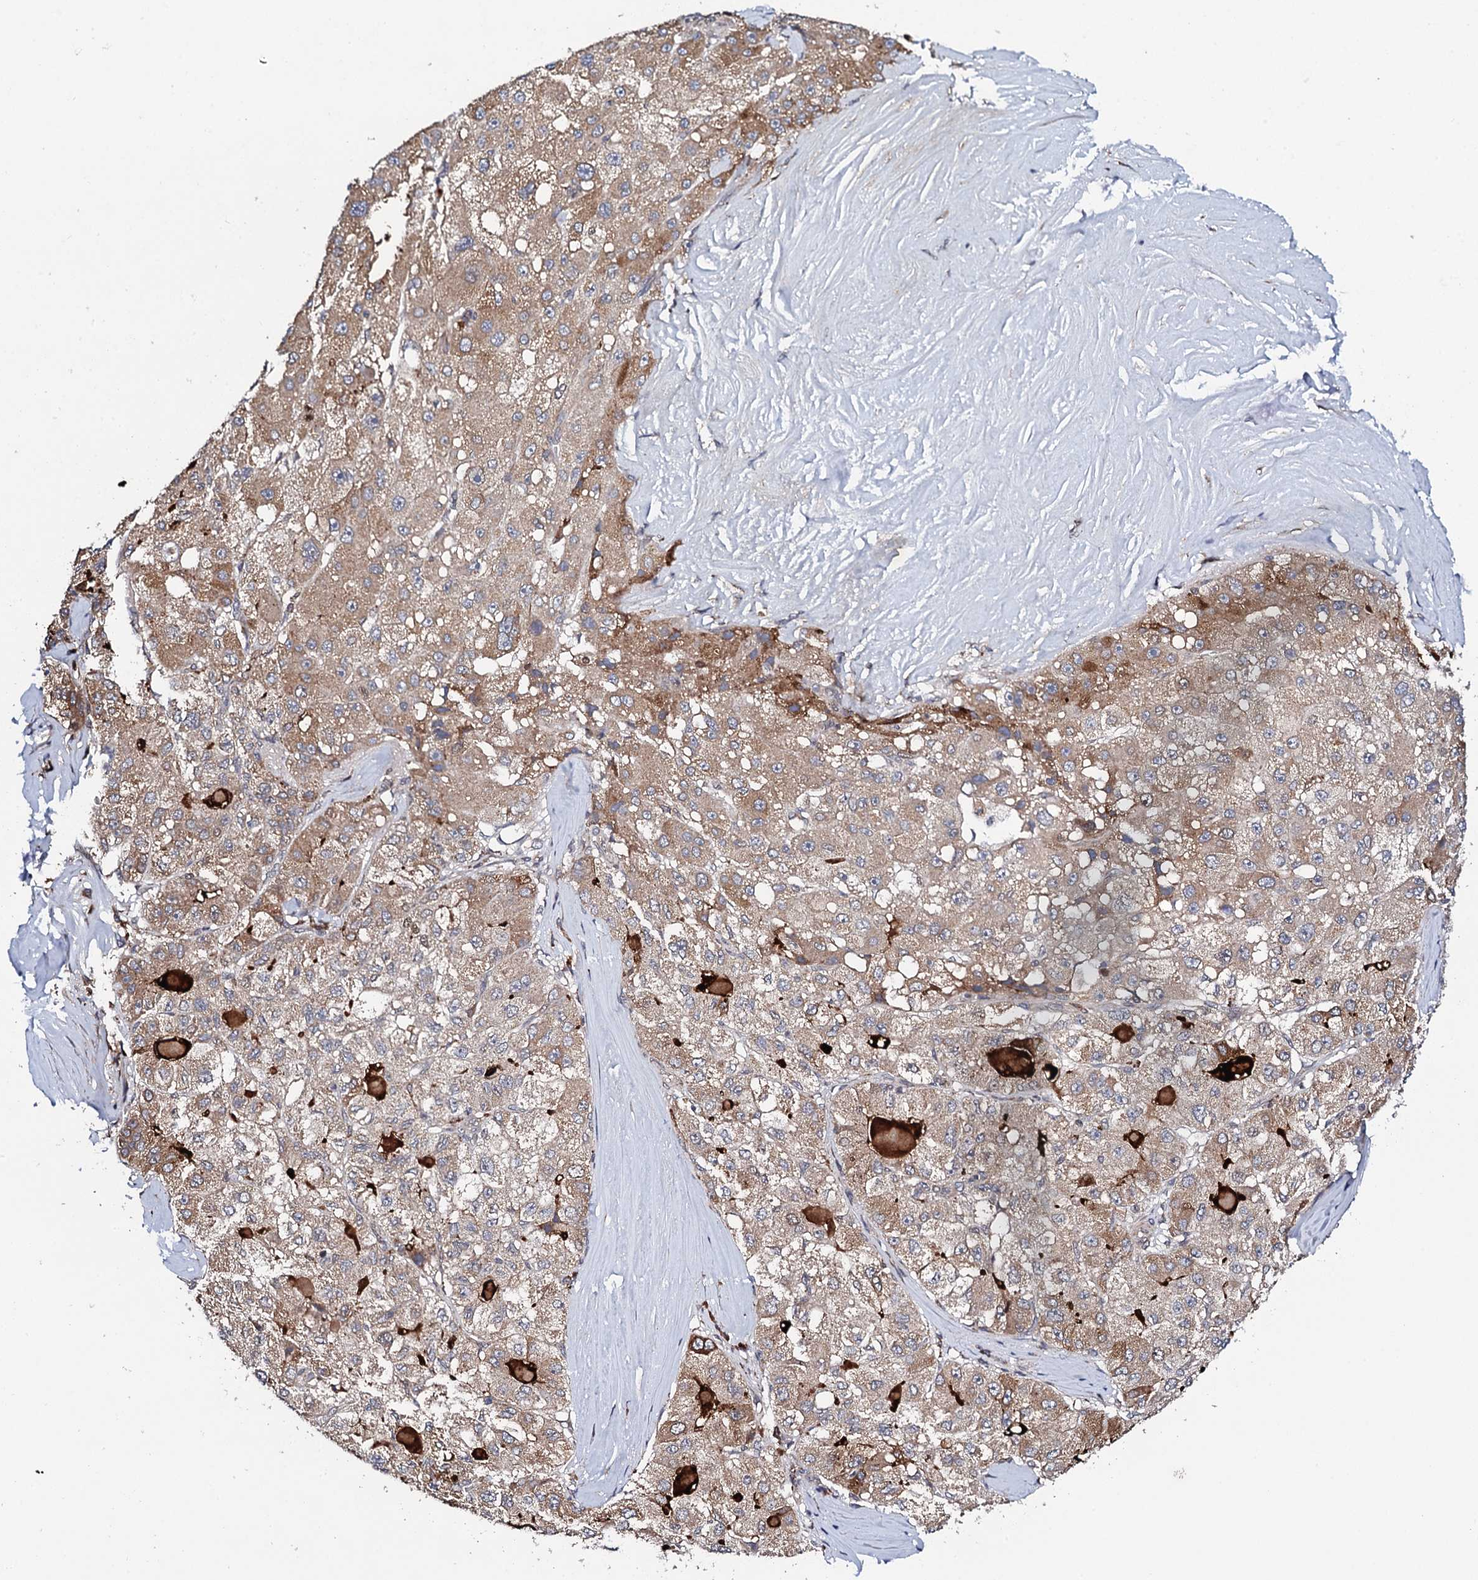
{"staining": {"intensity": "moderate", "quantity": "<25%", "location": "cytoplasmic/membranous"}, "tissue": "liver cancer", "cell_type": "Tumor cells", "image_type": "cancer", "snomed": [{"axis": "morphology", "description": "Carcinoma, Hepatocellular, NOS"}, {"axis": "topography", "description": "Liver"}], "caption": "Protein positivity by immunohistochemistry exhibits moderate cytoplasmic/membranous expression in about <25% of tumor cells in liver hepatocellular carcinoma. (IHC, brightfield microscopy, high magnification).", "gene": "FAM111A", "patient": {"sex": "male", "age": 80}}